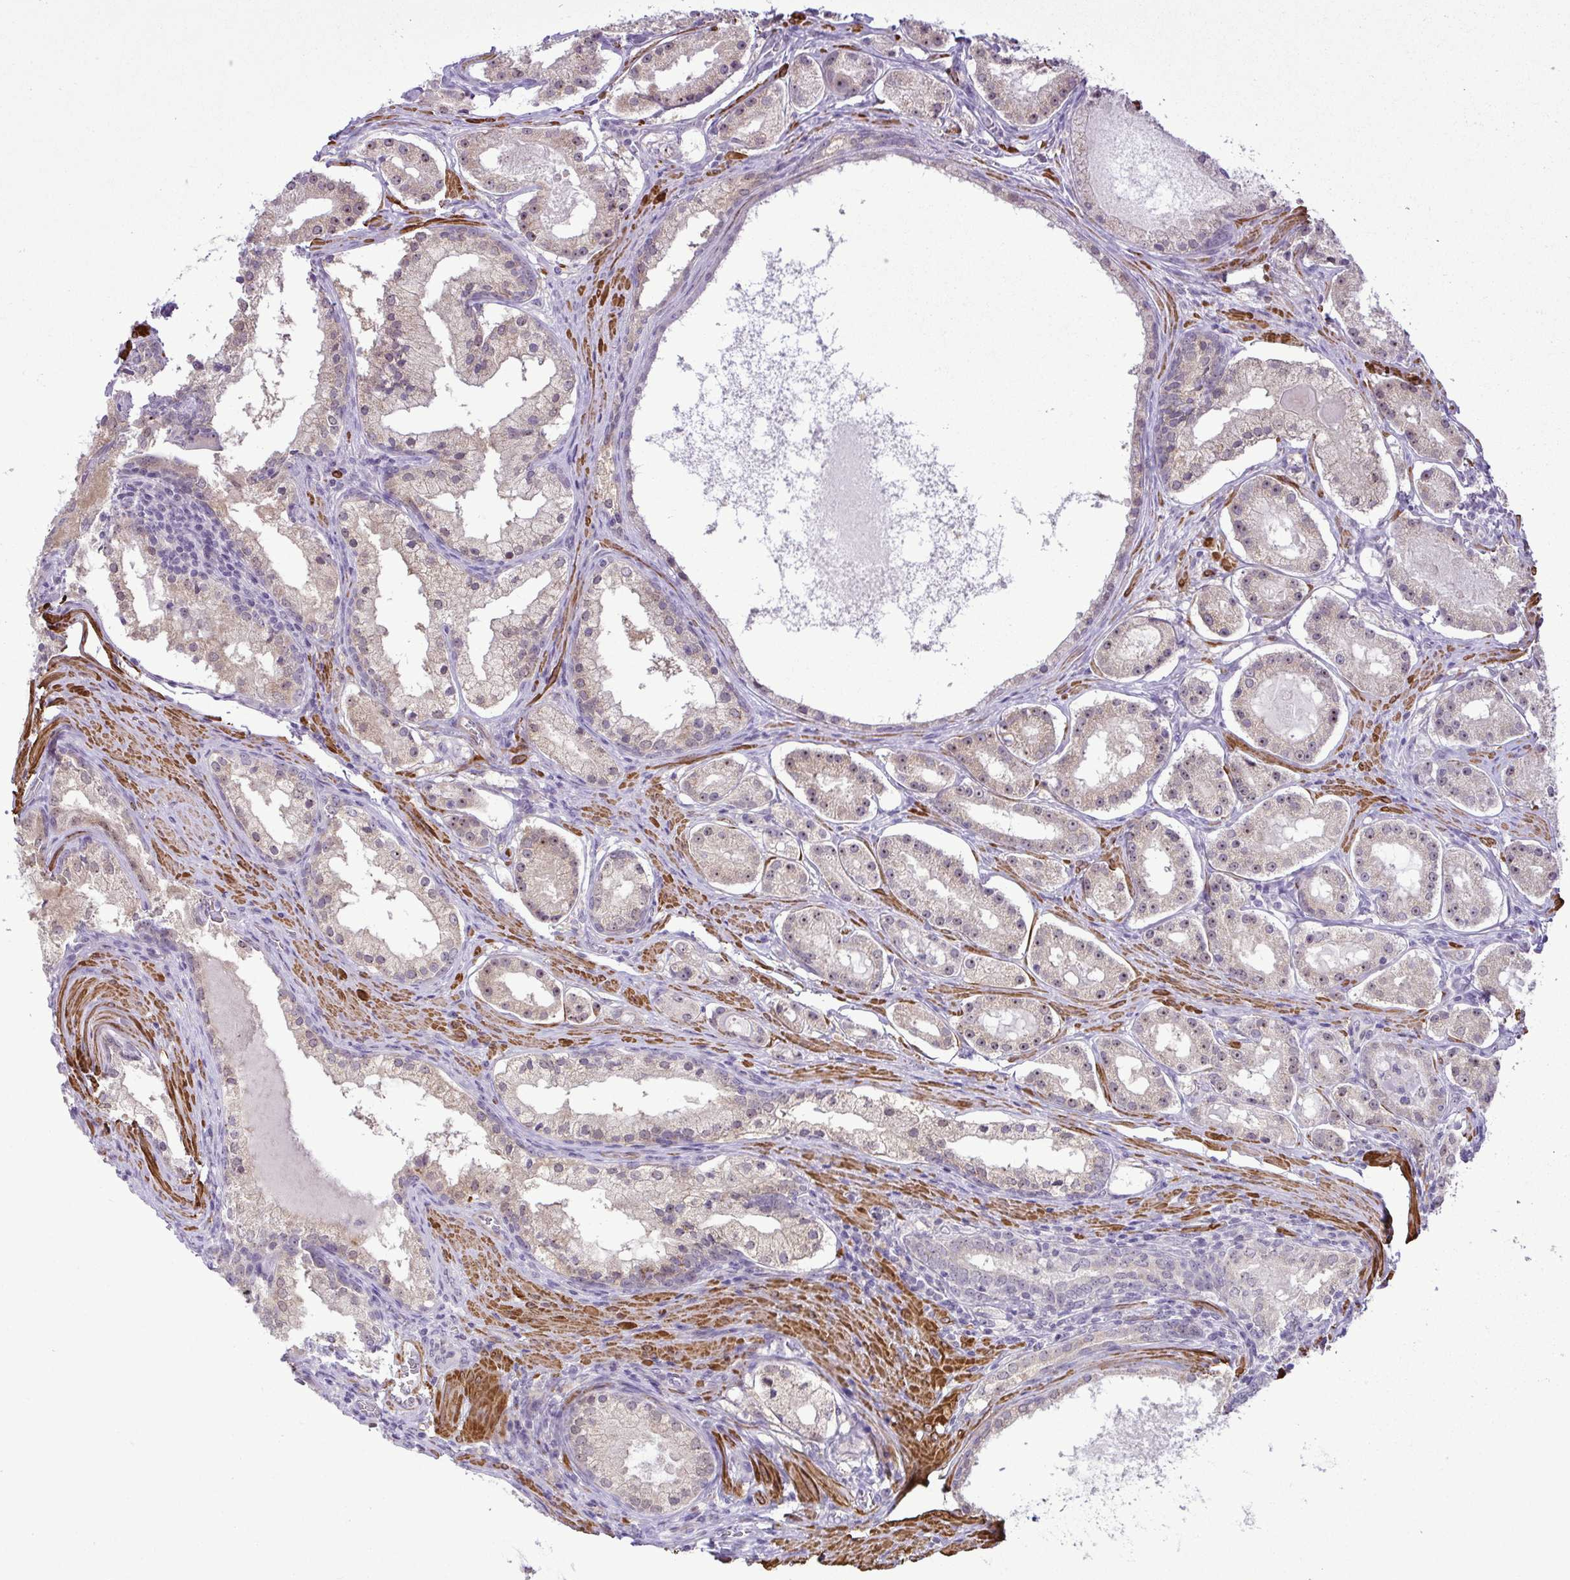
{"staining": {"intensity": "weak", "quantity": "<25%", "location": "cytoplasmic/membranous,nuclear"}, "tissue": "prostate cancer", "cell_type": "Tumor cells", "image_type": "cancer", "snomed": [{"axis": "morphology", "description": "Adenocarcinoma, Low grade"}, {"axis": "topography", "description": "Prostate"}], "caption": "The photomicrograph reveals no staining of tumor cells in prostate low-grade adenocarcinoma. Nuclei are stained in blue.", "gene": "RSL24D1", "patient": {"sex": "male", "age": 57}}